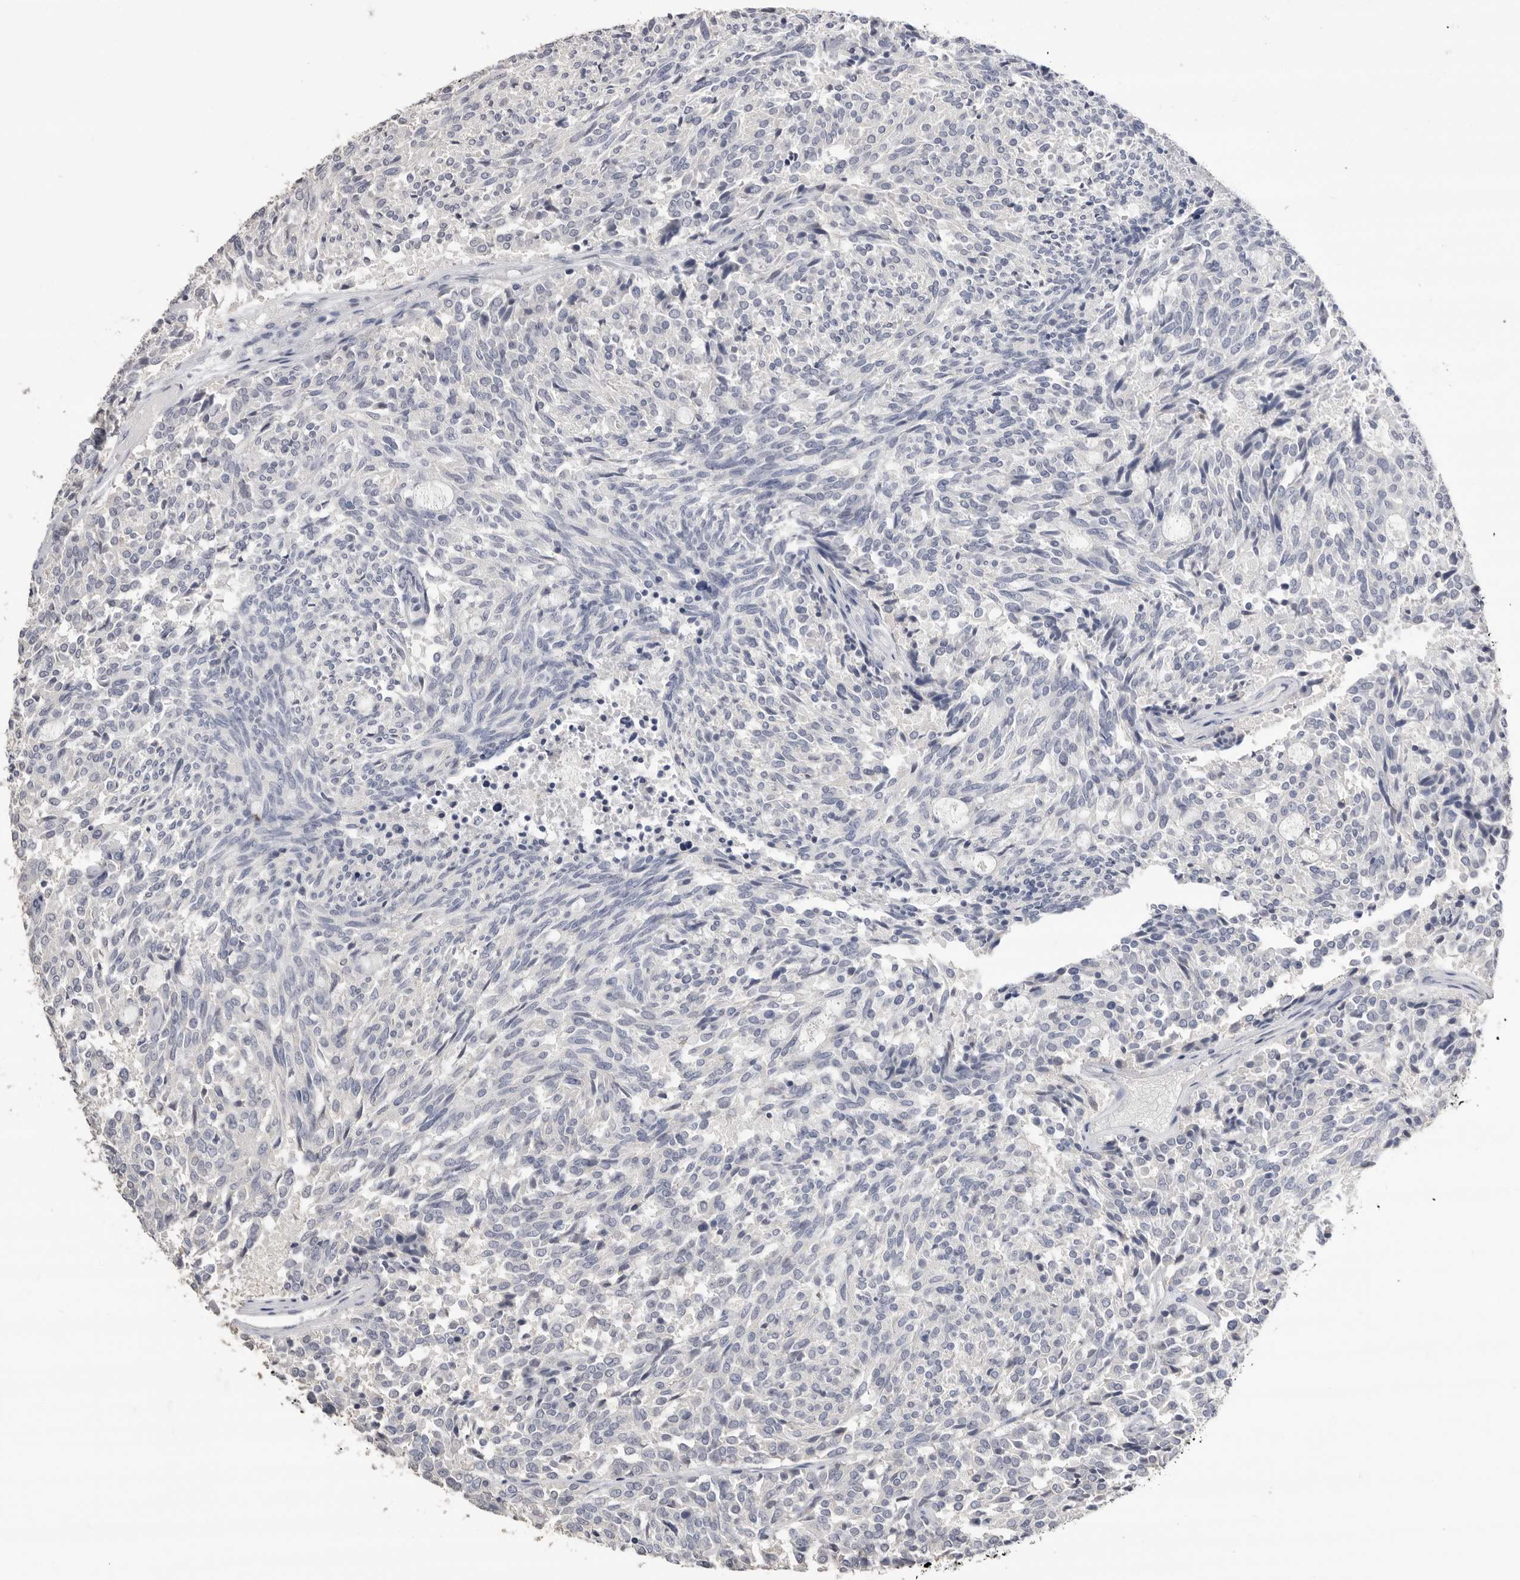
{"staining": {"intensity": "negative", "quantity": "none", "location": "none"}, "tissue": "carcinoid", "cell_type": "Tumor cells", "image_type": "cancer", "snomed": [{"axis": "morphology", "description": "Carcinoid, malignant, NOS"}, {"axis": "topography", "description": "Pancreas"}], "caption": "The micrograph exhibits no significant expression in tumor cells of carcinoid (malignant).", "gene": "APOA2", "patient": {"sex": "female", "age": 54}}